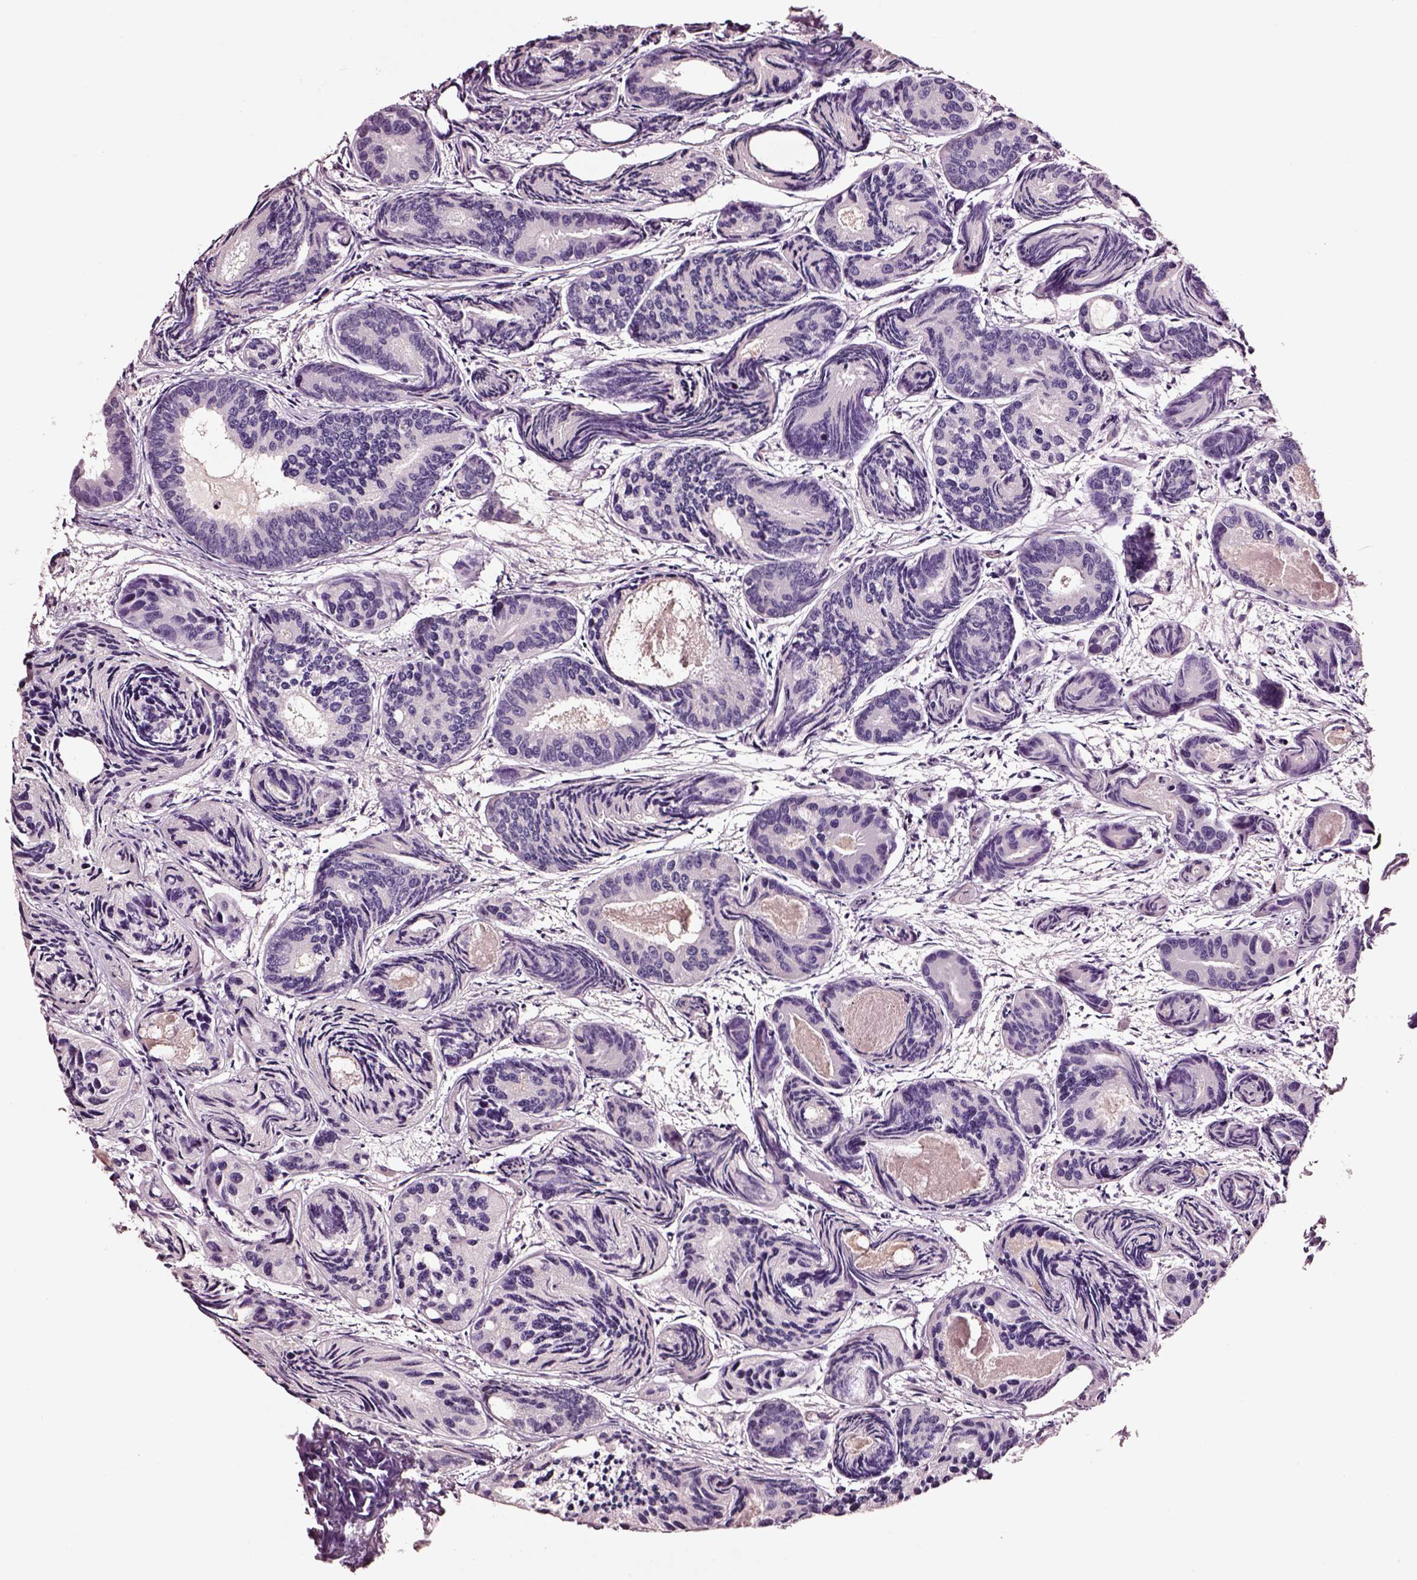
{"staining": {"intensity": "negative", "quantity": "none", "location": "none"}, "tissue": "prostate cancer", "cell_type": "Tumor cells", "image_type": "cancer", "snomed": [{"axis": "morphology", "description": "Adenocarcinoma, Medium grade"}, {"axis": "topography", "description": "Prostate"}], "caption": "Histopathology image shows no protein expression in tumor cells of prostate cancer (adenocarcinoma (medium-grade)) tissue.", "gene": "SMIM17", "patient": {"sex": "male", "age": 74}}